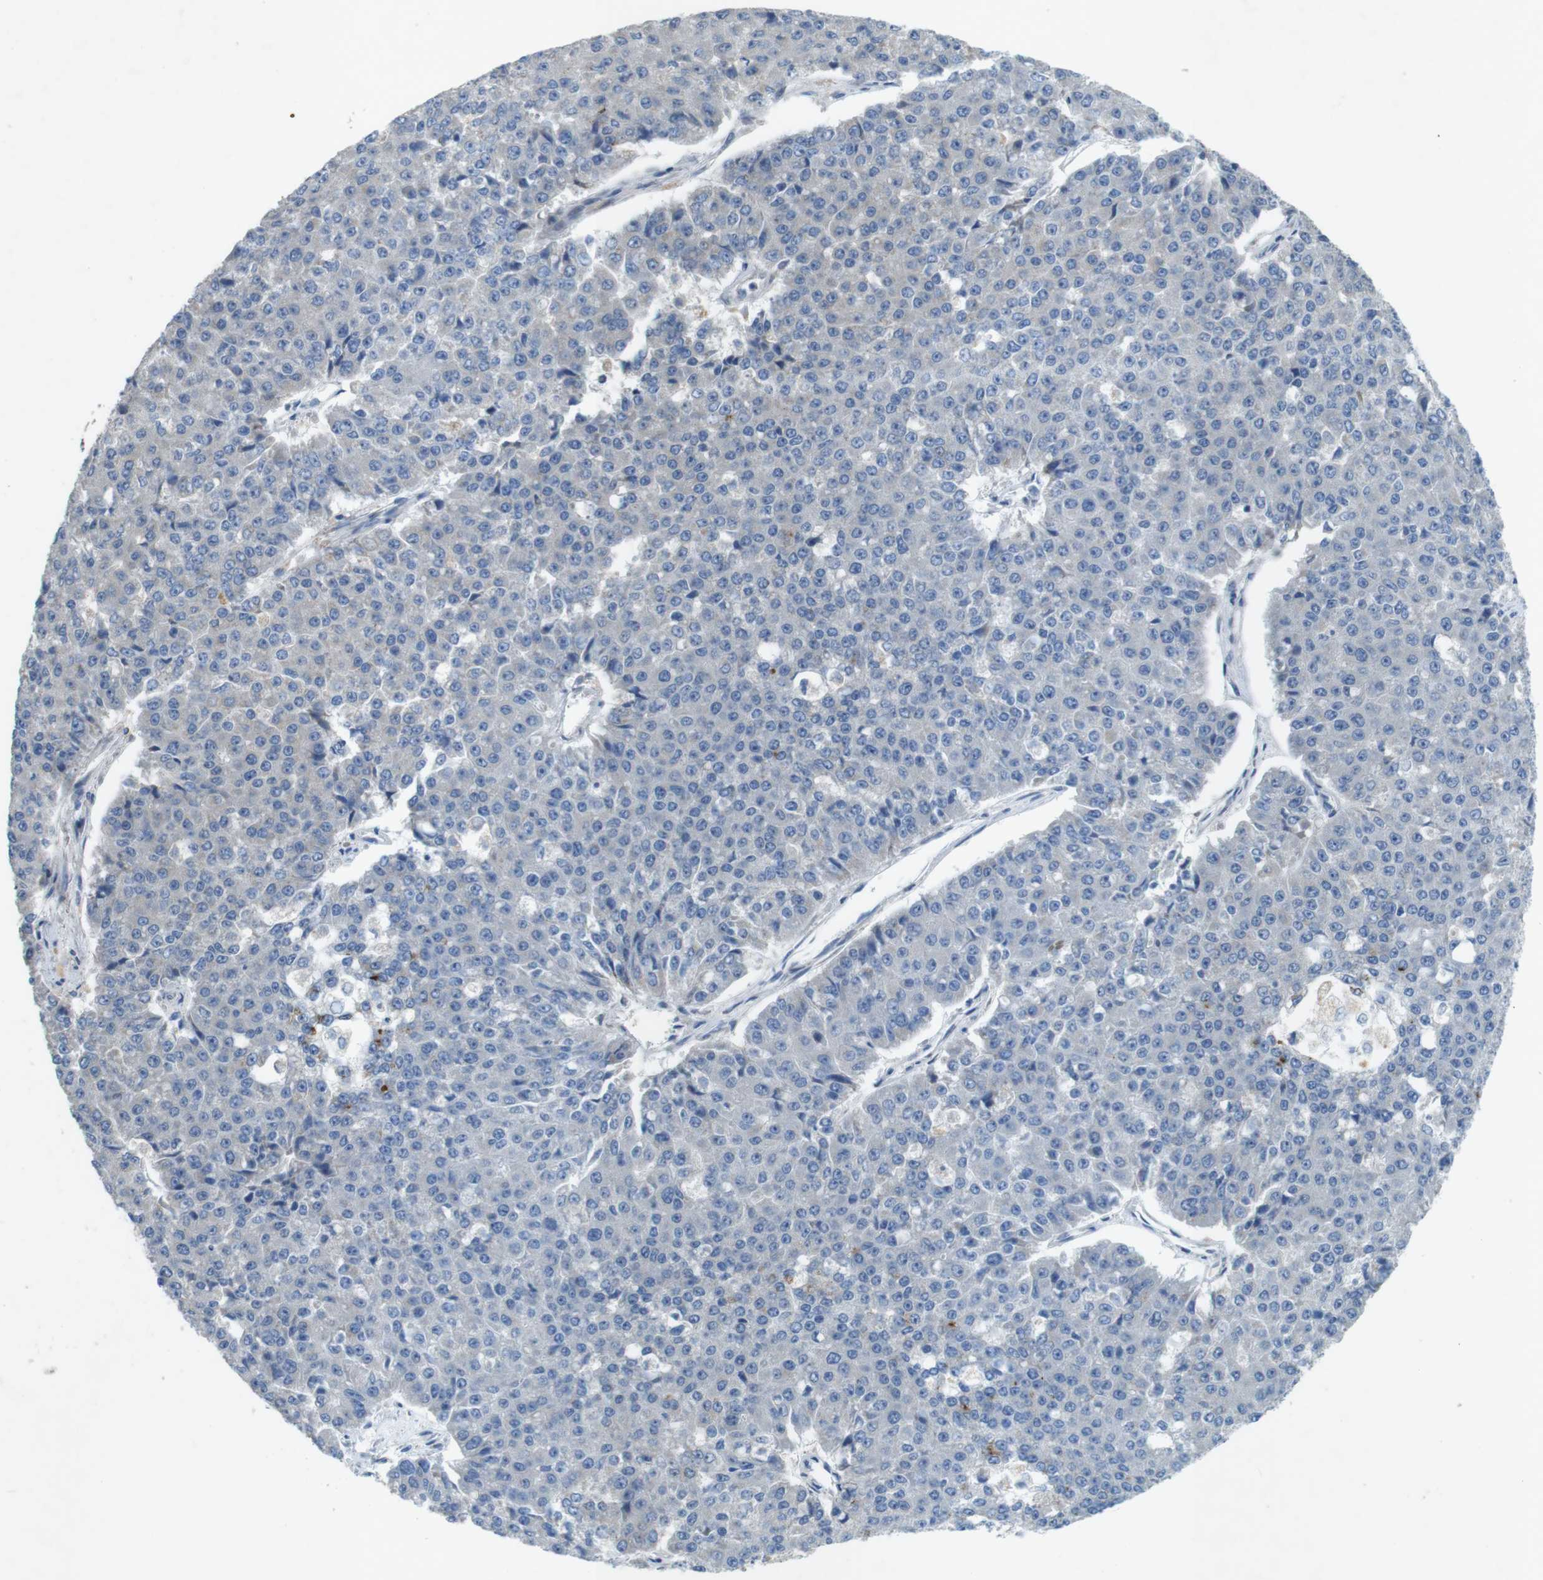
{"staining": {"intensity": "negative", "quantity": "none", "location": "none"}, "tissue": "pancreatic cancer", "cell_type": "Tumor cells", "image_type": "cancer", "snomed": [{"axis": "morphology", "description": "Adenocarcinoma, NOS"}, {"axis": "topography", "description": "Pancreas"}], "caption": "The micrograph displays no significant expression in tumor cells of pancreatic adenocarcinoma.", "gene": "TYW1", "patient": {"sex": "male", "age": 50}}